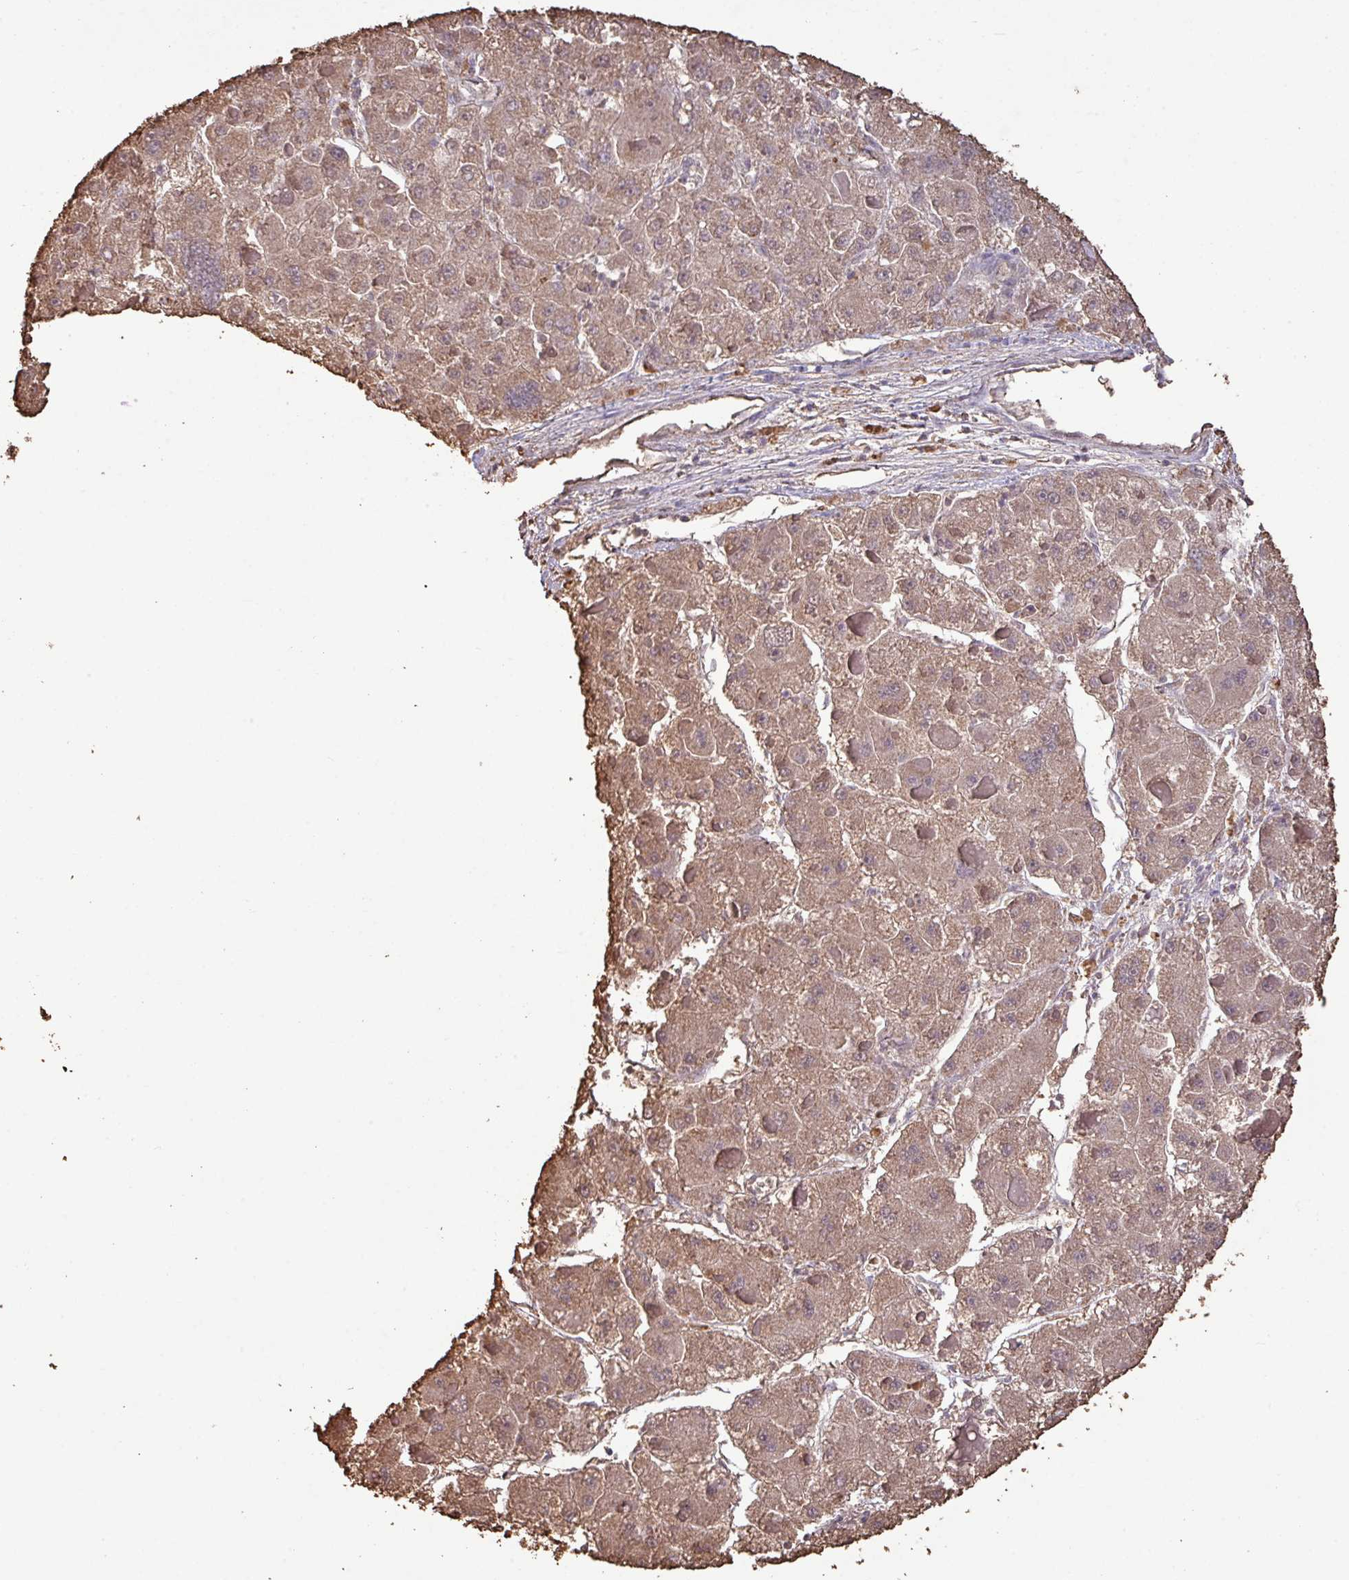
{"staining": {"intensity": "moderate", "quantity": ">75%", "location": "cytoplasmic/membranous"}, "tissue": "liver cancer", "cell_type": "Tumor cells", "image_type": "cancer", "snomed": [{"axis": "morphology", "description": "Carcinoma, Hepatocellular, NOS"}, {"axis": "topography", "description": "Liver"}], "caption": "Tumor cells display moderate cytoplasmic/membranous positivity in about >75% of cells in liver cancer (hepatocellular carcinoma).", "gene": "CAMK2B", "patient": {"sex": "female", "age": 73}}